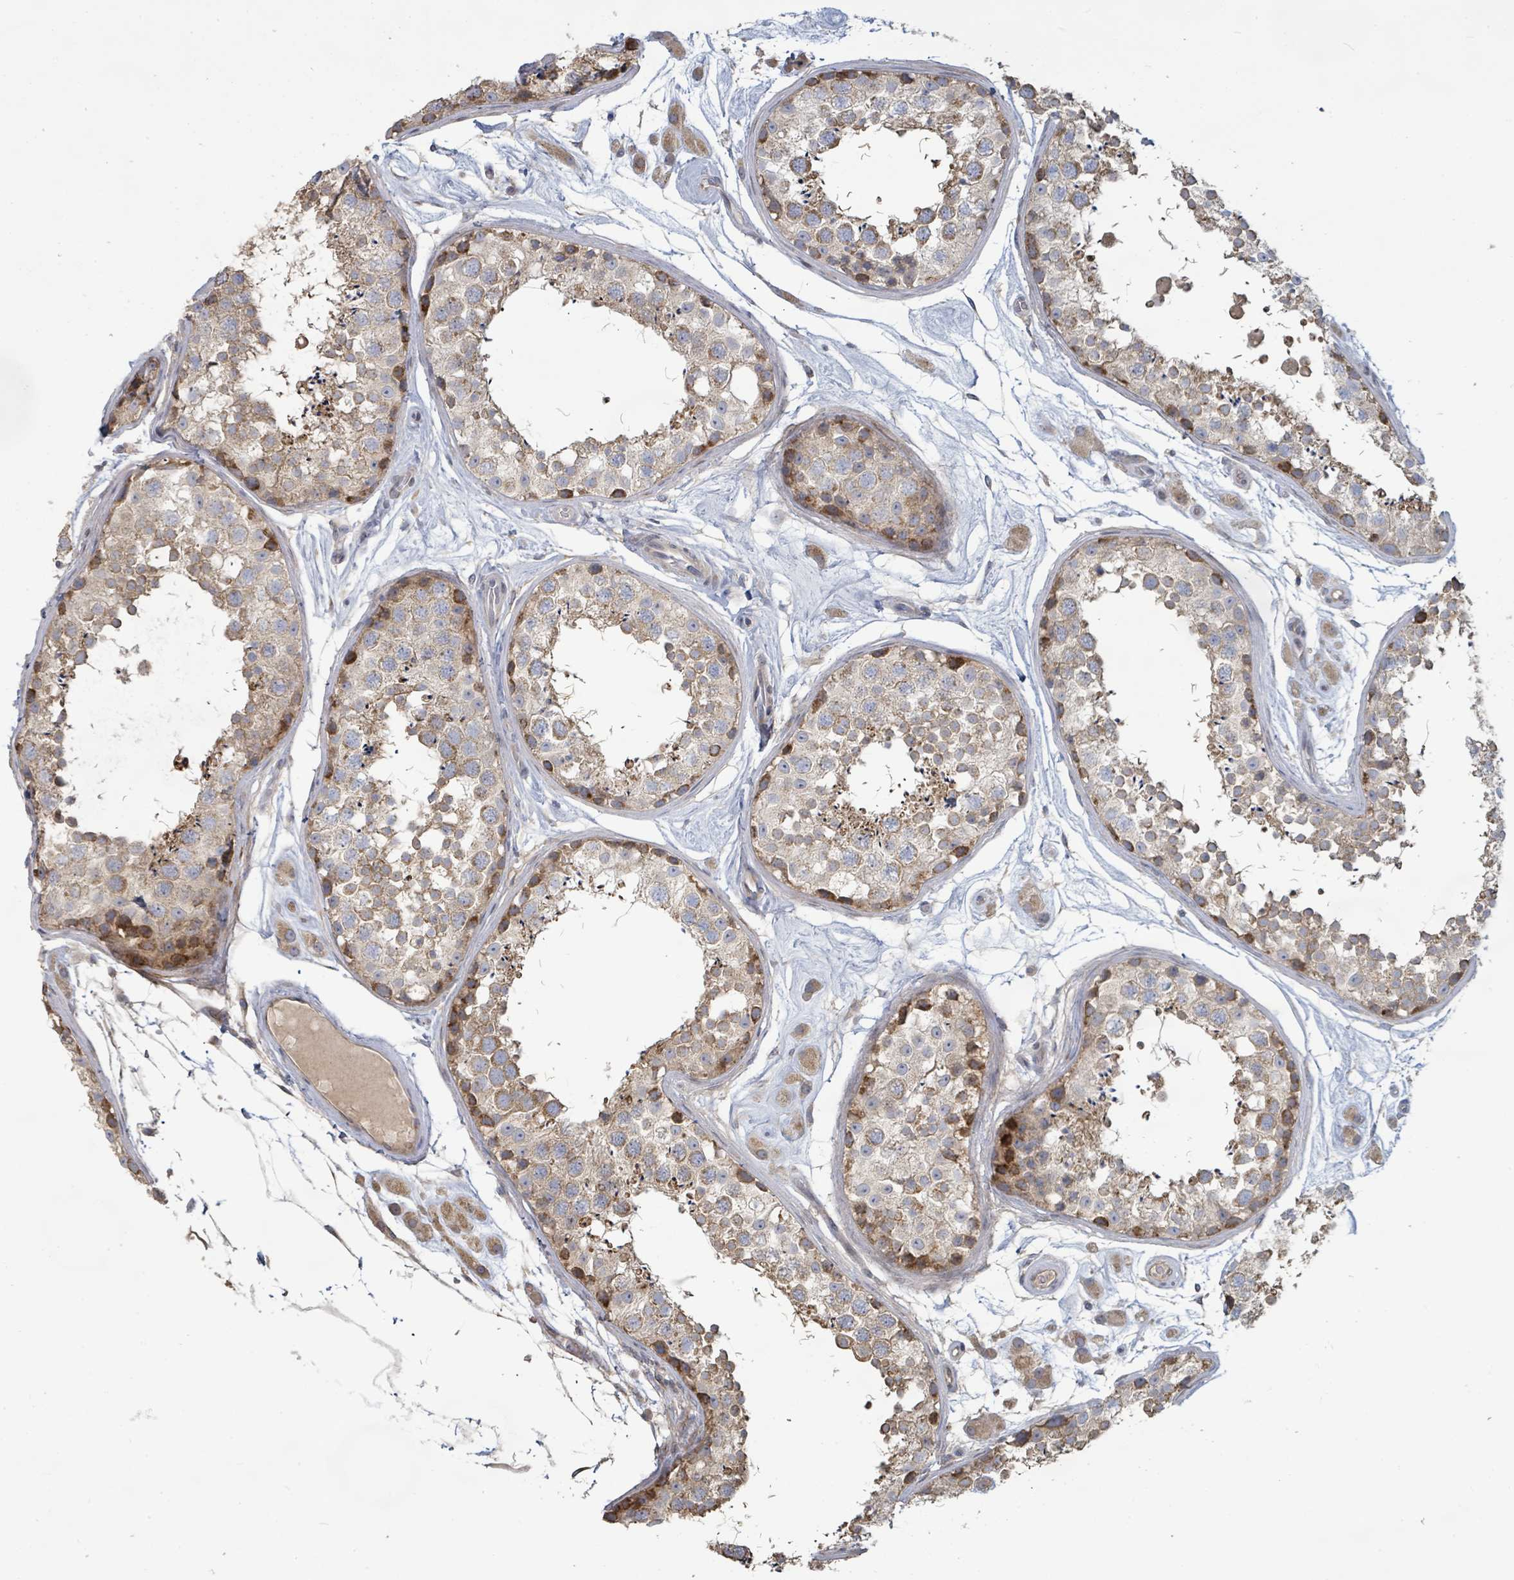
{"staining": {"intensity": "moderate", "quantity": ">75%", "location": "cytoplasmic/membranous"}, "tissue": "testis", "cell_type": "Cells in seminiferous ducts", "image_type": "normal", "snomed": [{"axis": "morphology", "description": "Normal tissue, NOS"}, {"axis": "topography", "description": "Testis"}], "caption": "Immunohistochemical staining of normal testis demonstrates moderate cytoplasmic/membranous protein expression in approximately >75% of cells in seminiferous ducts. The protein is stained brown, and the nuclei are stained in blue (DAB IHC with brightfield microscopy, high magnification).", "gene": "KCNS2", "patient": {"sex": "male", "age": 25}}